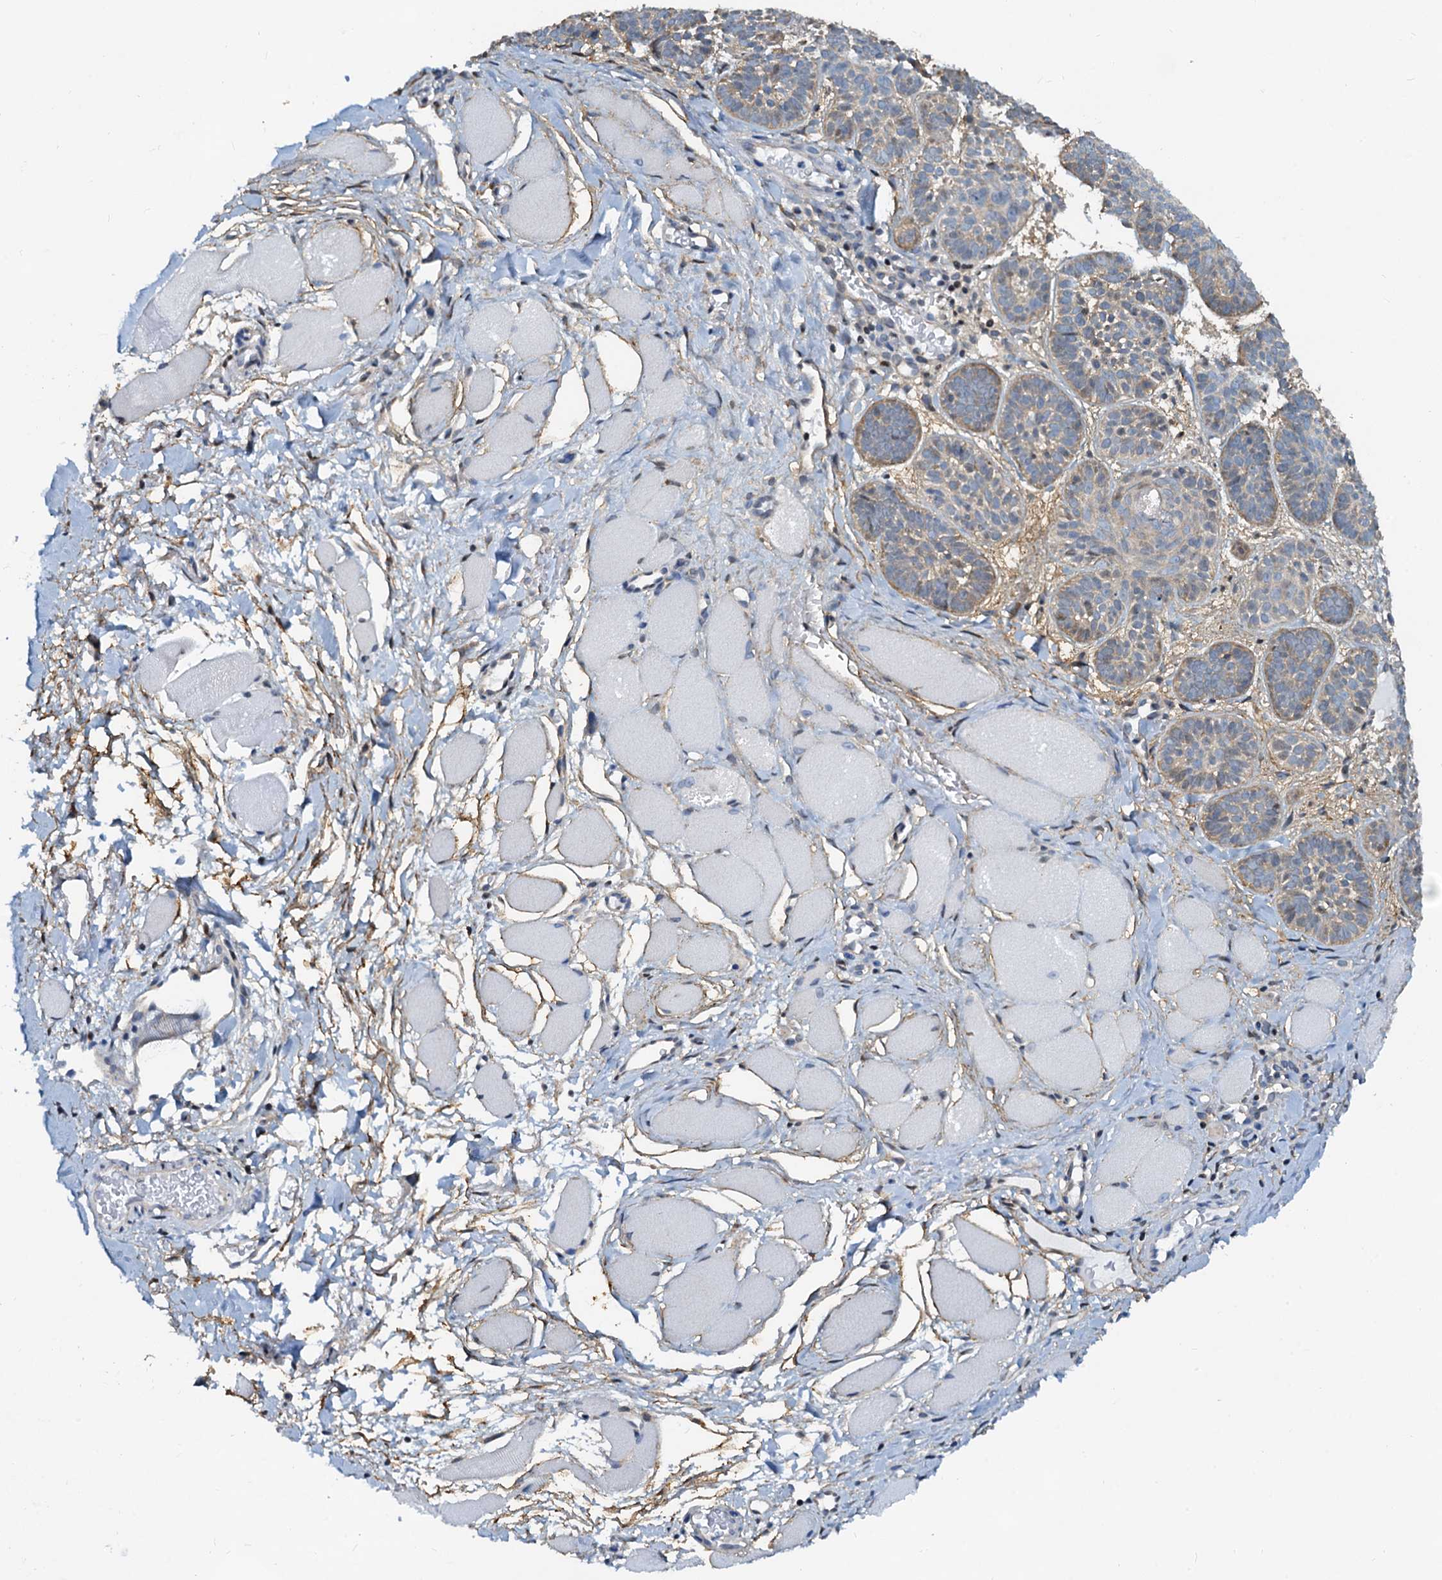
{"staining": {"intensity": "negative", "quantity": "none", "location": "none"}, "tissue": "skin cancer", "cell_type": "Tumor cells", "image_type": "cancer", "snomed": [{"axis": "morphology", "description": "Basal cell carcinoma"}, {"axis": "topography", "description": "Skin"}], "caption": "Human basal cell carcinoma (skin) stained for a protein using IHC reveals no expression in tumor cells.", "gene": "PTGES3", "patient": {"sex": "male", "age": 85}}